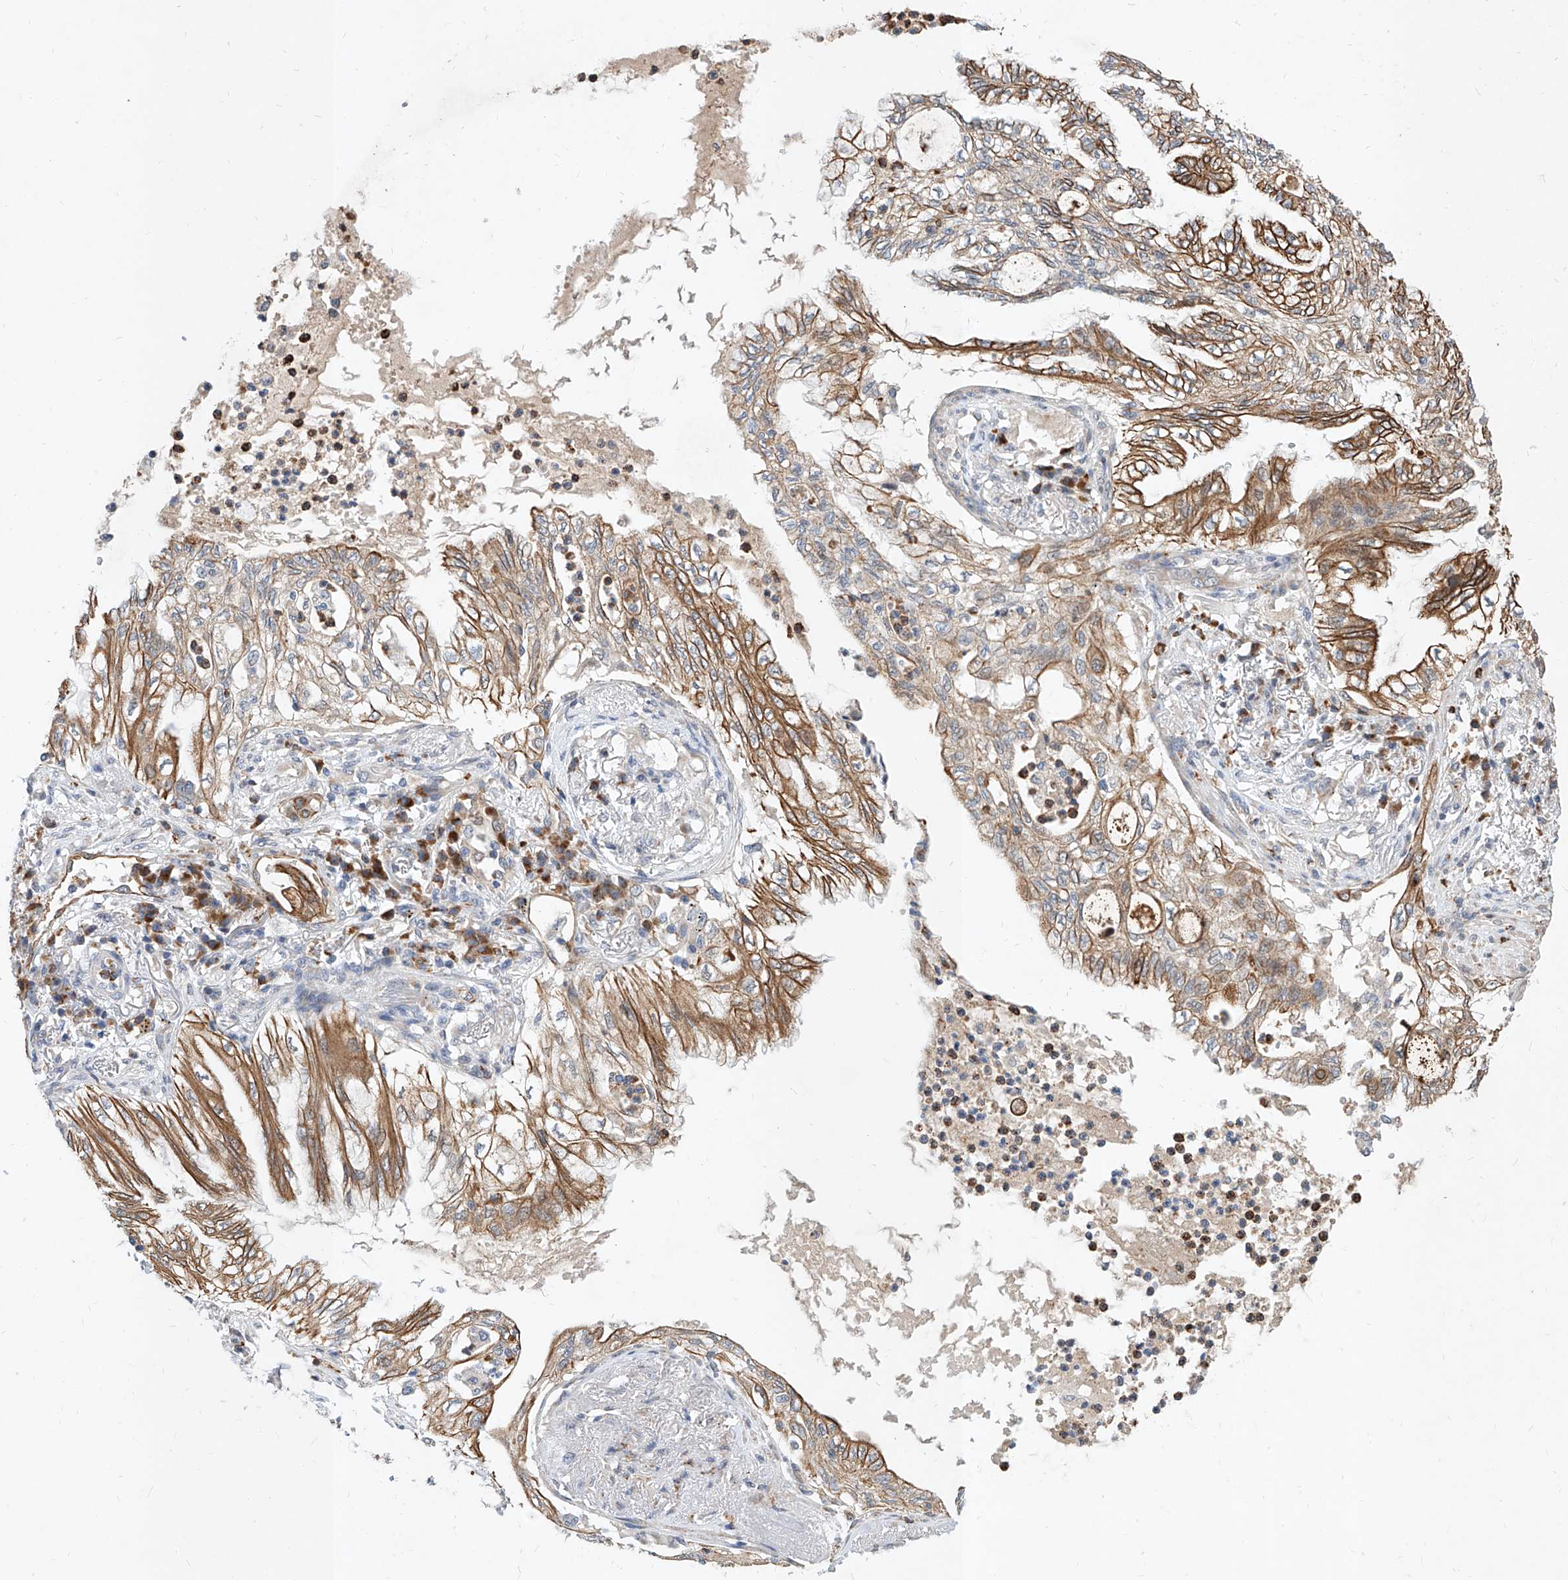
{"staining": {"intensity": "moderate", "quantity": ">75%", "location": "cytoplasmic/membranous"}, "tissue": "lung cancer", "cell_type": "Tumor cells", "image_type": "cancer", "snomed": [{"axis": "morphology", "description": "Adenocarcinoma, NOS"}, {"axis": "topography", "description": "Lung"}], "caption": "Protein staining by immunohistochemistry (IHC) demonstrates moderate cytoplasmic/membranous staining in approximately >75% of tumor cells in lung cancer (adenocarcinoma).", "gene": "MFSD4B", "patient": {"sex": "female", "age": 70}}